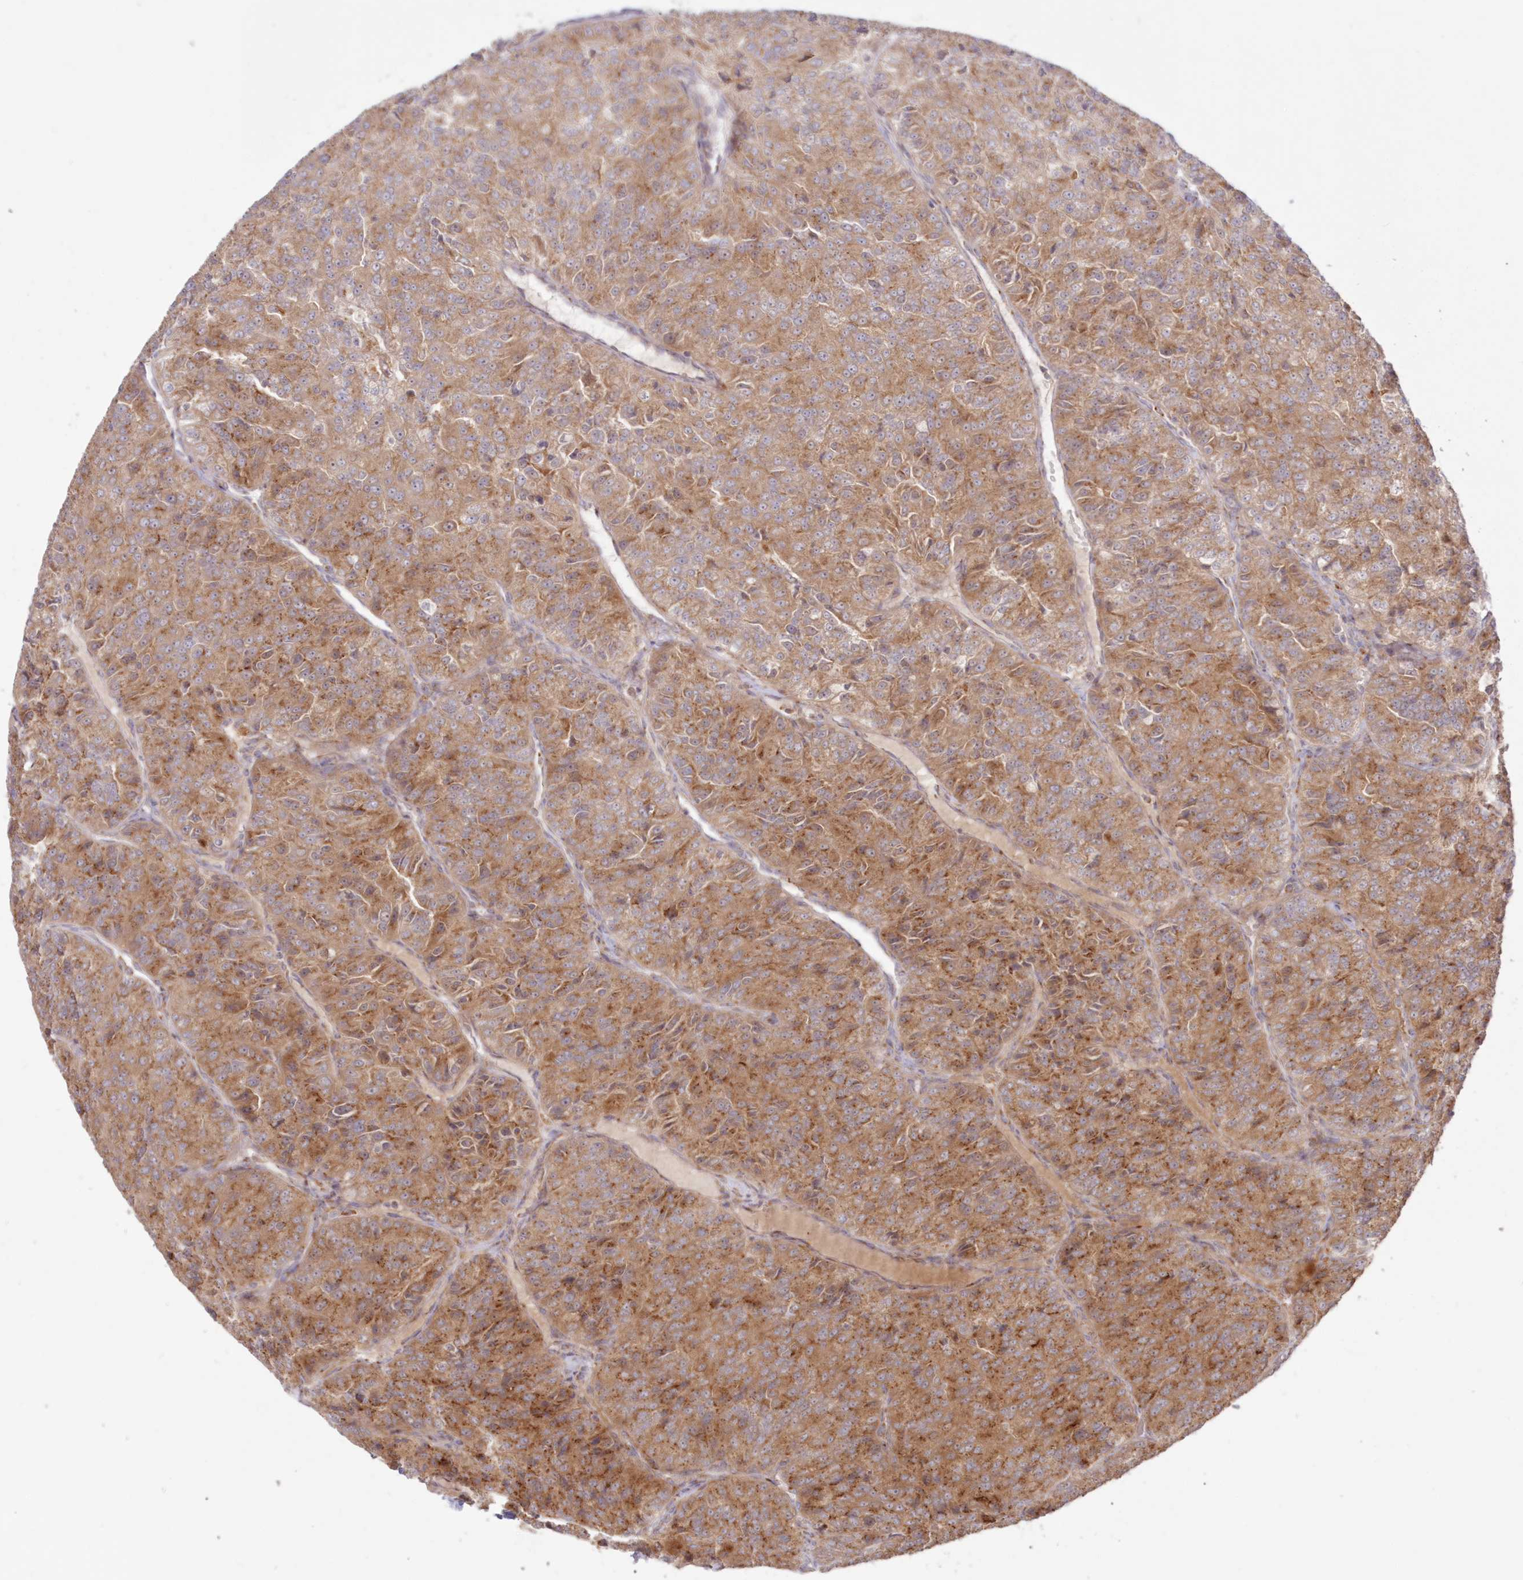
{"staining": {"intensity": "moderate", "quantity": ">75%", "location": "cytoplasmic/membranous"}, "tissue": "renal cancer", "cell_type": "Tumor cells", "image_type": "cancer", "snomed": [{"axis": "morphology", "description": "Adenocarcinoma, NOS"}, {"axis": "topography", "description": "Kidney"}], "caption": "Renal cancer was stained to show a protein in brown. There is medium levels of moderate cytoplasmic/membranous positivity in approximately >75% of tumor cells.", "gene": "ABCC3", "patient": {"sex": "female", "age": 63}}